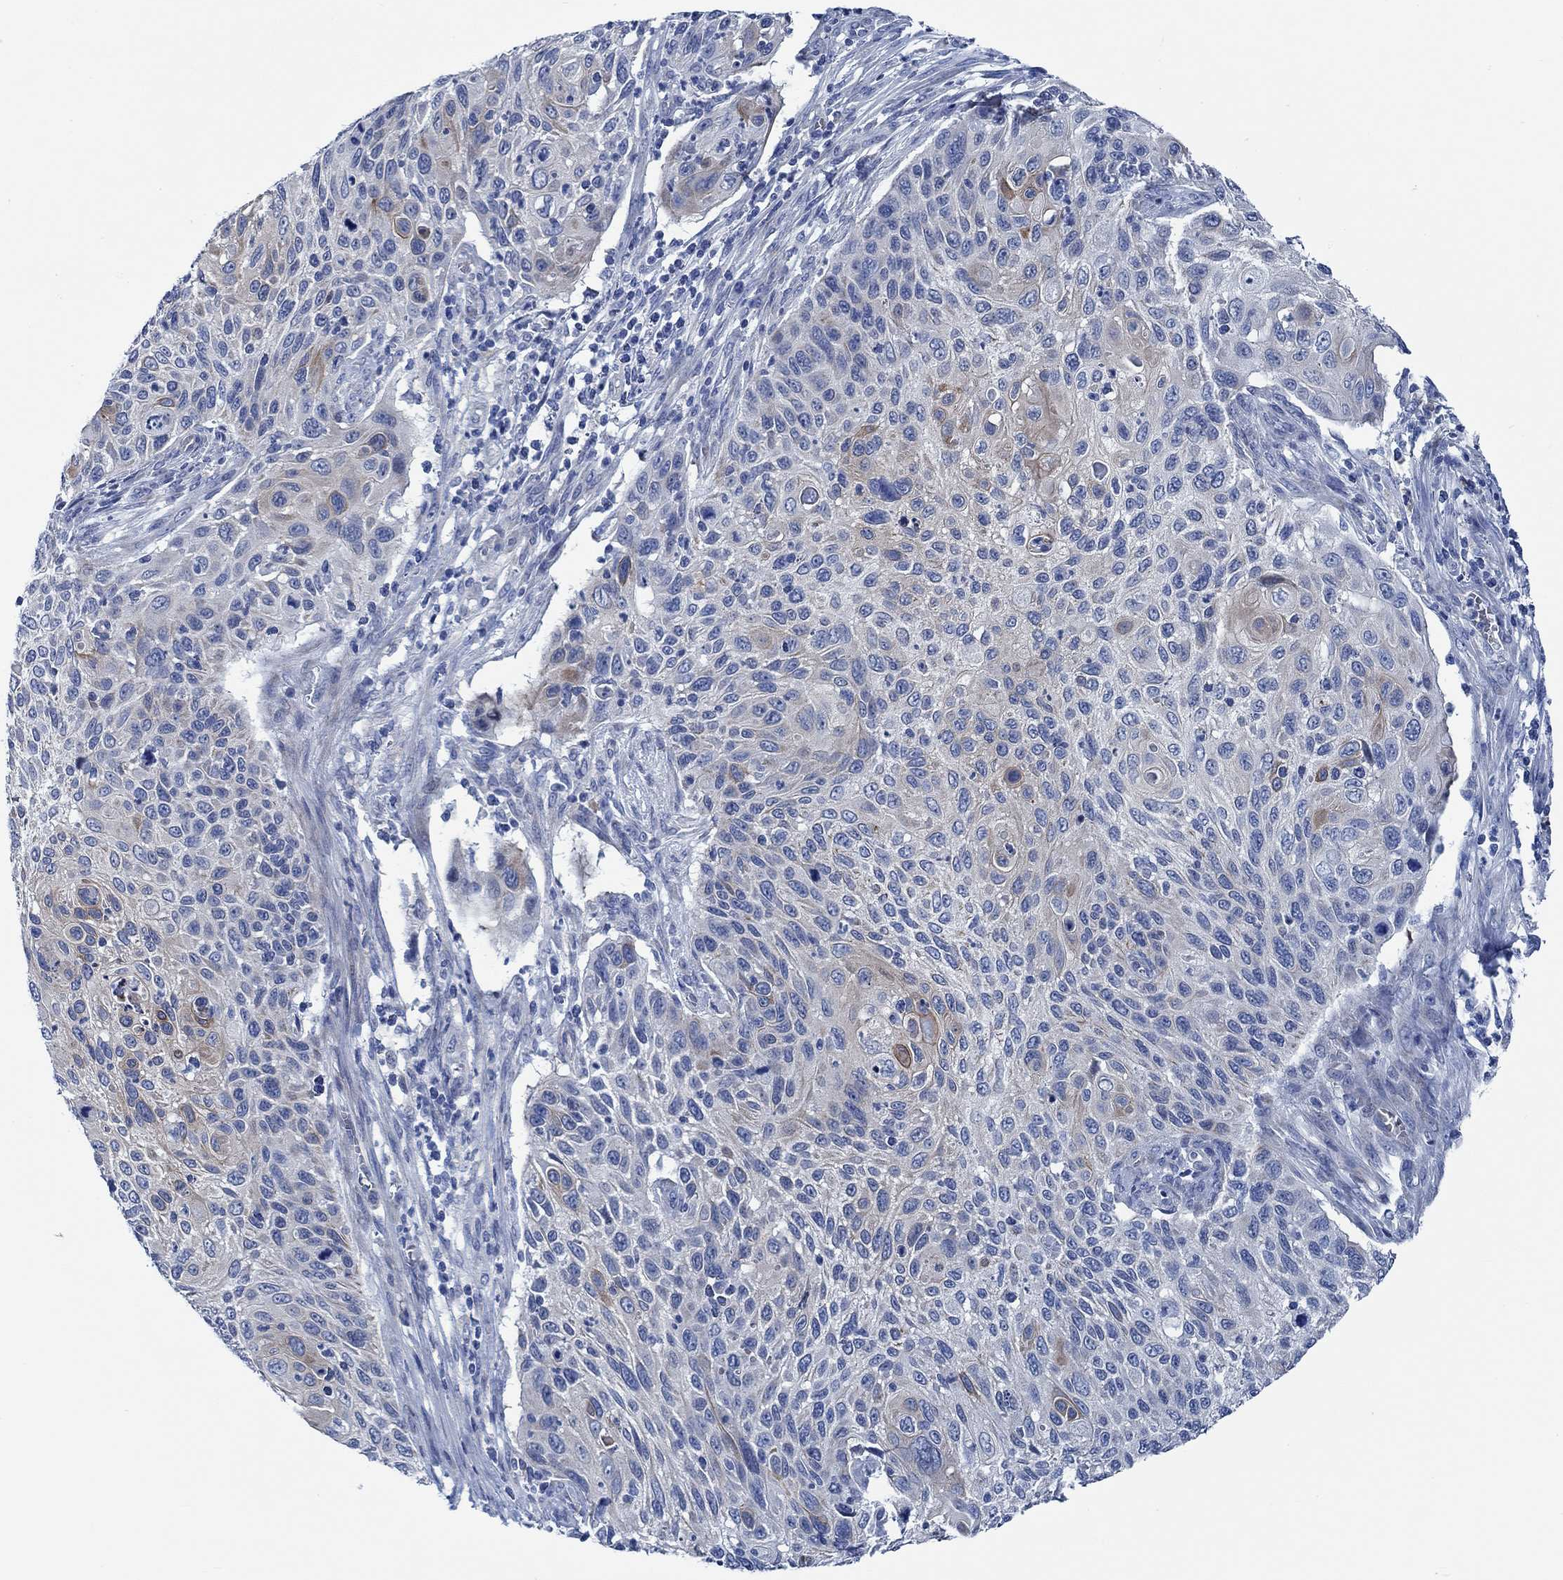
{"staining": {"intensity": "moderate", "quantity": "<25%", "location": "cytoplasmic/membranous"}, "tissue": "cervical cancer", "cell_type": "Tumor cells", "image_type": "cancer", "snomed": [{"axis": "morphology", "description": "Squamous cell carcinoma, NOS"}, {"axis": "topography", "description": "Cervix"}], "caption": "Immunohistochemical staining of human cervical cancer (squamous cell carcinoma) exhibits low levels of moderate cytoplasmic/membranous protein staining in approximately <25% of tumor cells. The staining was performed using DAB (3,3'-diaminobenzidine) to visualize the protein expression in brown, while the nuclei were stained in blue with hematoxylin (Magnification: 20x).", "gene": "SVEP1", "patient": {"sex": "female", "age": 70}}